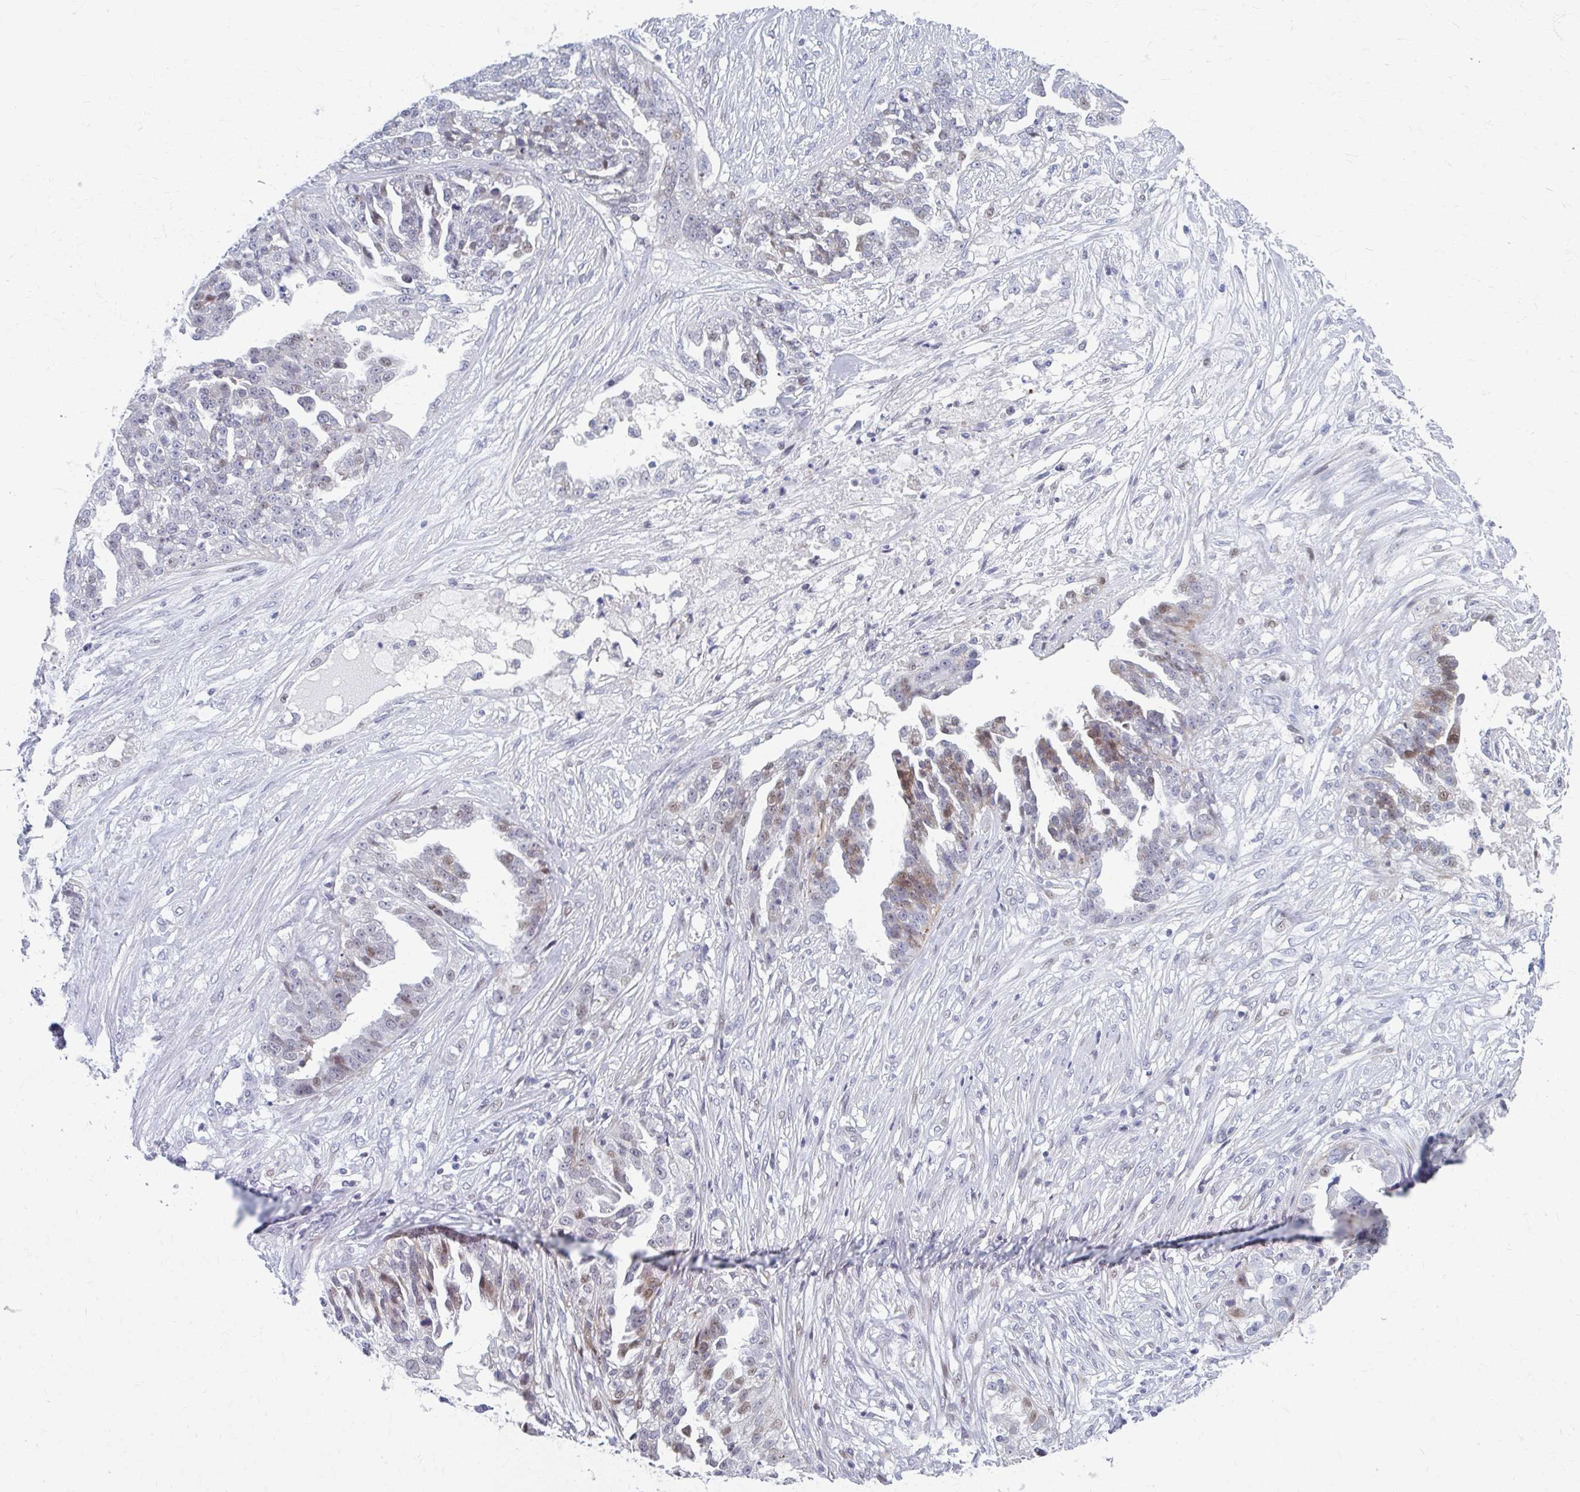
{"staining": {"intensity": "moderate", "quantity": "<25%", "location": "nuclear"}, "tissue": "ovarian cancer", "cell_type": "Tumor cells", "image_type": "cancer", "snomed": [{"axis": "morphology", "description": "Cystadenocarcinoma, serous, NOS"}, {"axis": "topography", "description": "Ovary"}], "caption": "Immunohistochemistry micrograph of neoplastic tissue: ovarian serous cystadenocarcinoma stained using immunohistochemistry (IHC) displays low levels of moderate protein expression localized specifically in the nuclear of tumor cells, appearing as a nuclear brown color.", "gene": "ABHD16B", "patient": {"sex": "female", "age": 58}}